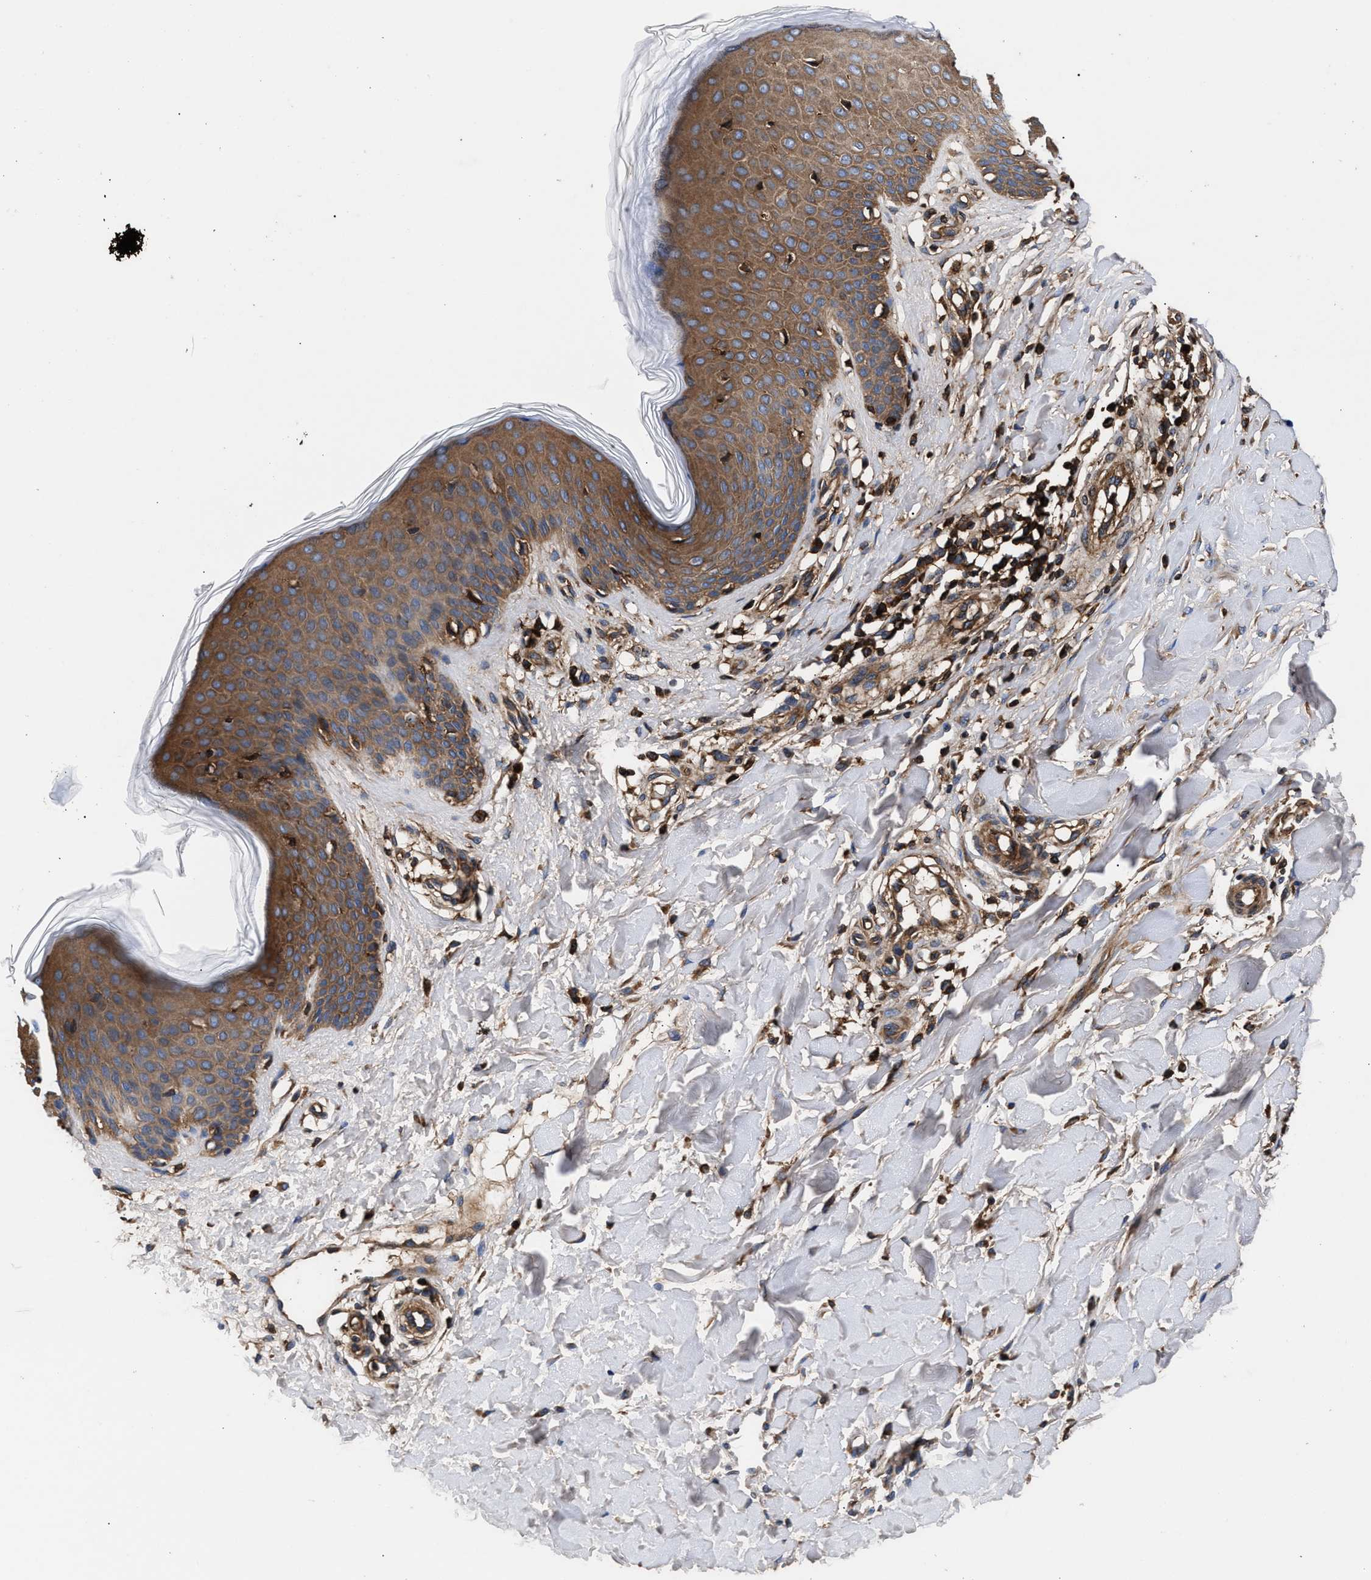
{"staining": {"intensity": "moderate", "quantity": ">75%", "location": "cytoplasmic/membranous"}, "tissue": "skin", "cell_type": "Fibroblasts", "image_type": "normal", "snomed": [{"axis": "morphology", "description": "Normal tissue, NOS"}, {"axis": "topography", "description": "Skin"}], "caption": "Moderate cytoplasmic/membranous positivity for a protein is present in about >75% of fibroblasts of normal skin using immunohistochemistry (IHC).", "gene": "ENSG00000286112", "patient": {"sex": "male", "age": 41}}